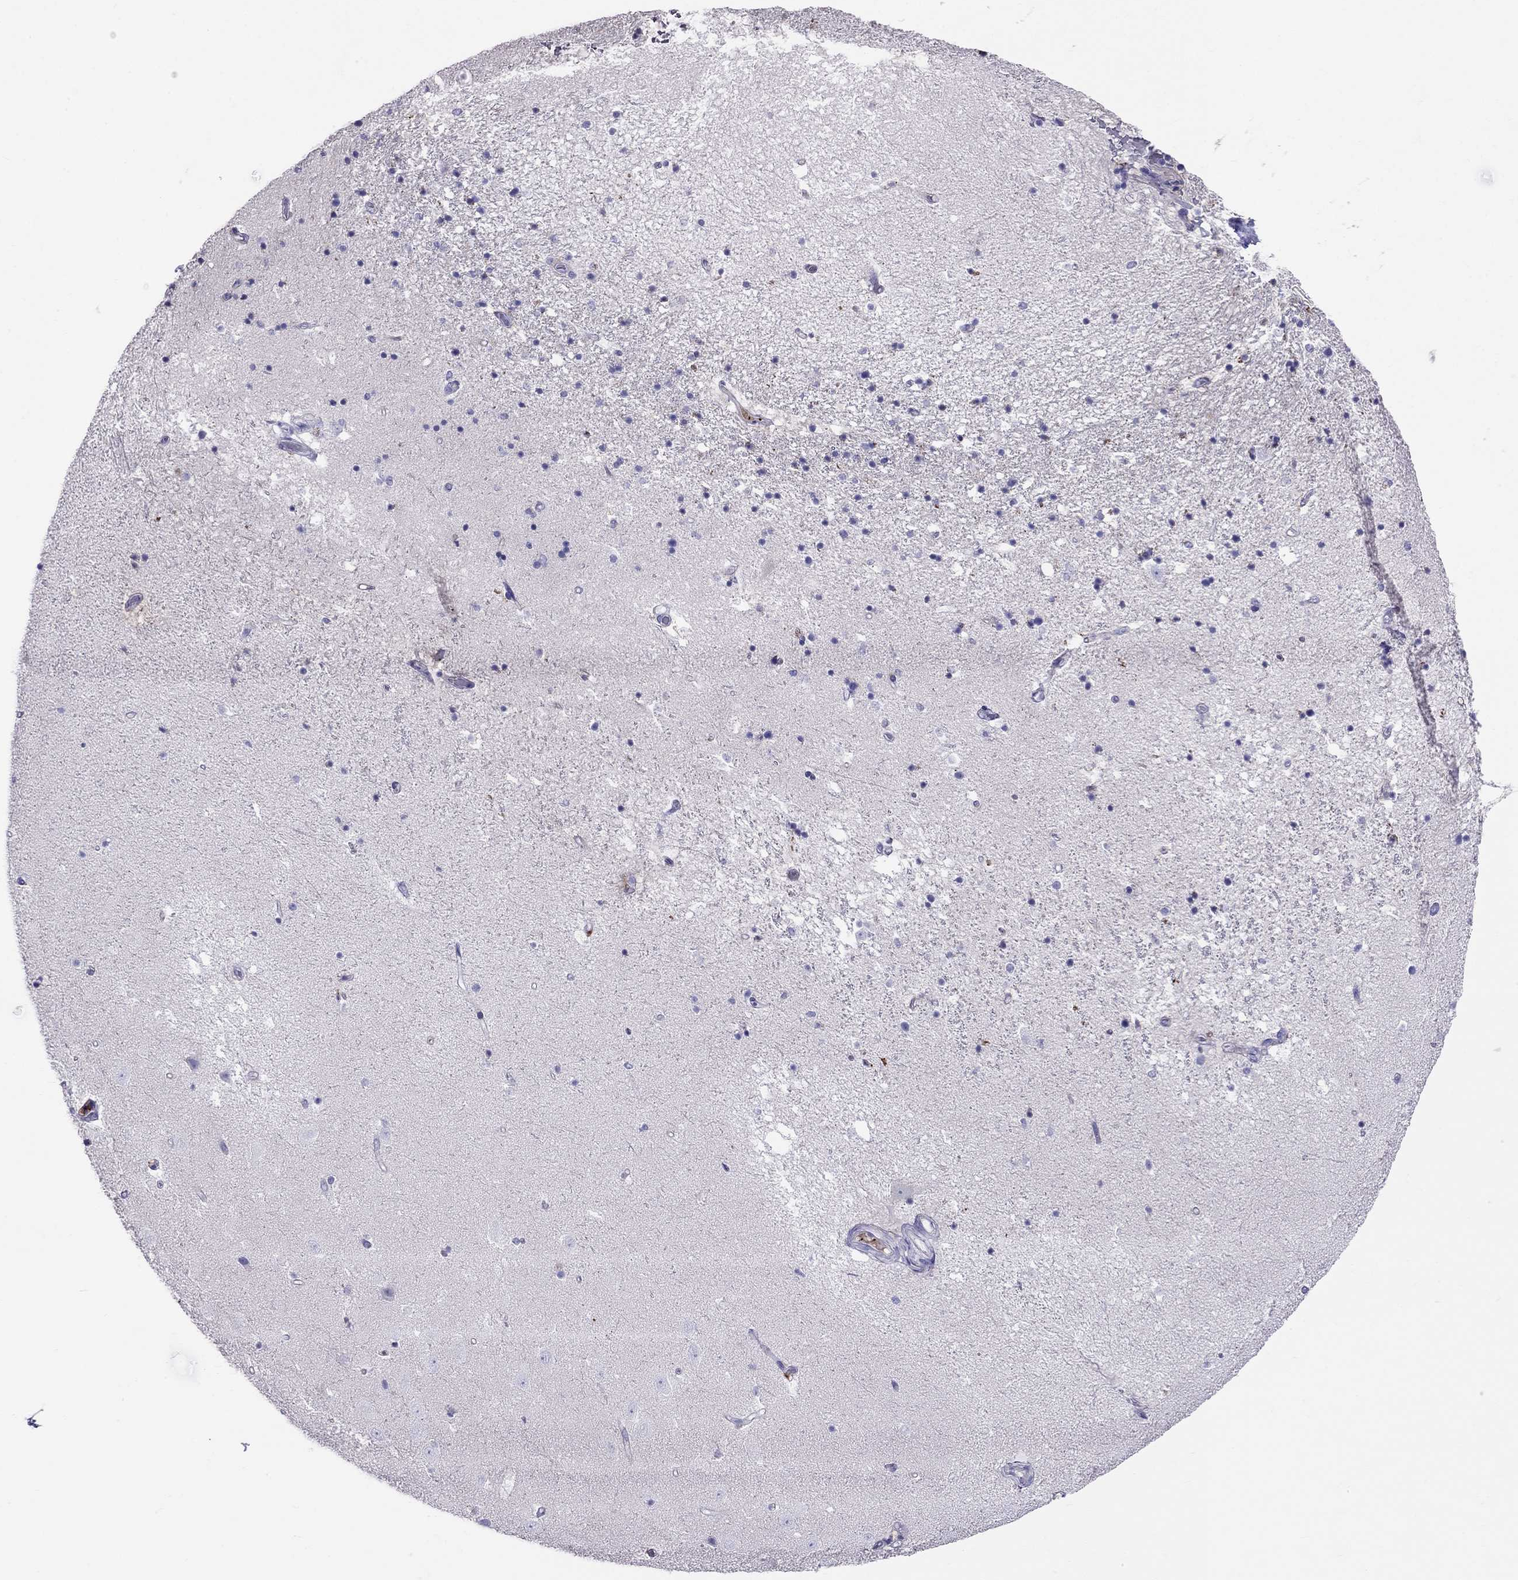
{"staining": {"intensity": "negative", "quantity": "none", "location": "none"}, "tissue": "hippocampus", "cell_type": "Glial cells", "image_type": "normal", "snomed": [{"axis": "morphology", "description": "Normal tissue, NOS"}, {"axis": "topography", "description": "Hippocampus"}], "caption": "IHC micrograph of benign hippocampus: human hippocampus stained with DAB (3,3'-diaminobenzidine) shows no significant protein staining in glial cells.", "gene": "CLPSL2", "patient": {"sex": "male", "age": 49}}